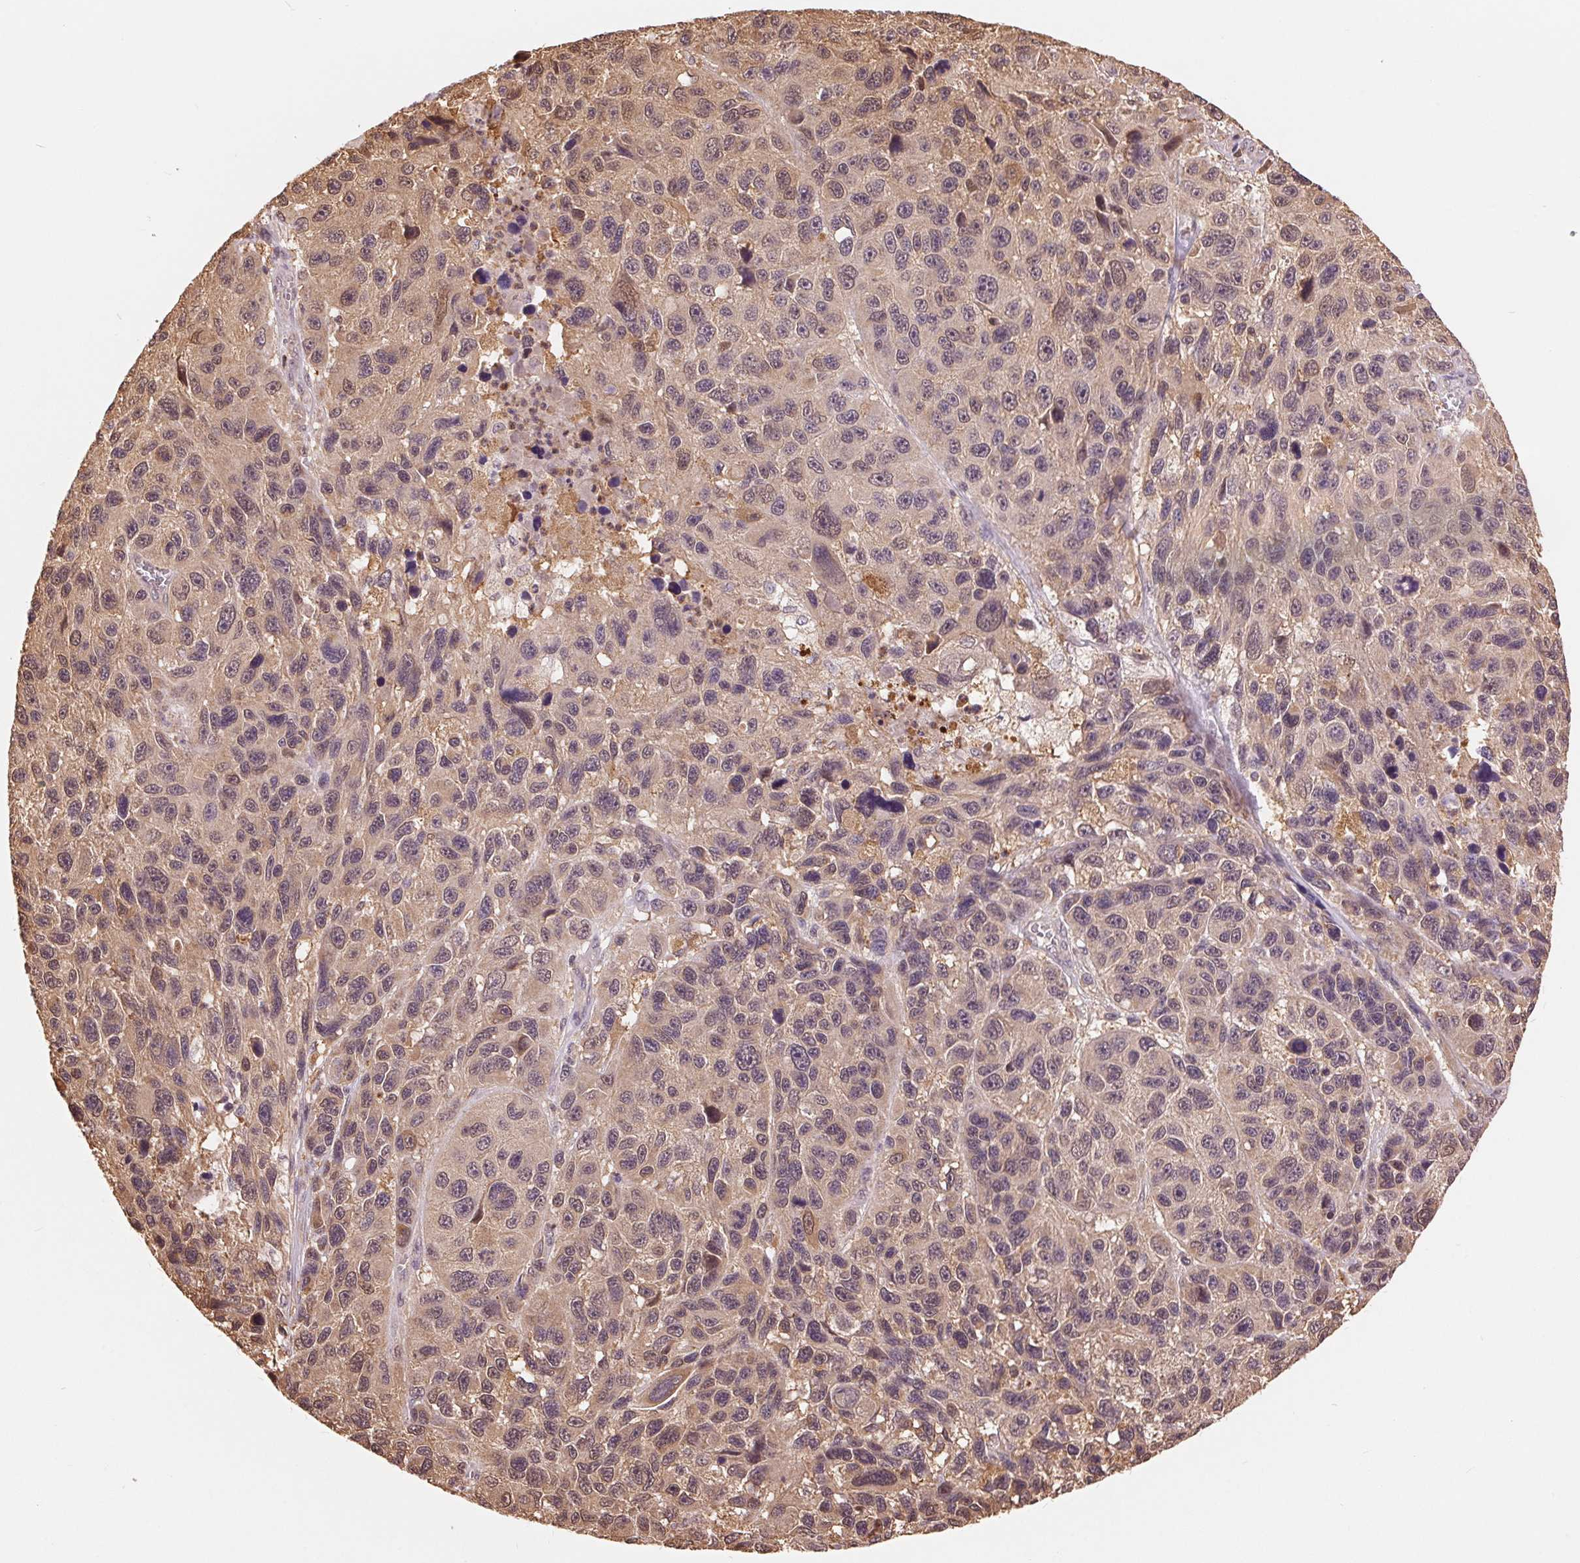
{"staining": {"intensity": "weak", "quantity": ">75%", "location": "cytoplasmic/membranous,nuclear"}, "tissue": "melanoma", "cell_type": "Tumor cells", "image_type": "cancer", "snomed": [{"axis": "morphology", "description": "Malignant melanoma, NOS"}, {"axis": "topography", "description": "Skin"}], "caption": "DAB immunohistochemical staining of human melanoma displays weak cytoplasmic/membranous and nuclear protein staining in approximately >75% of tumor cells. The protein of interest is shown in brown color, while the nuclei are stained blue.", "gene": "TMEM273", "patient": {"sex": "male", "age": 53}}